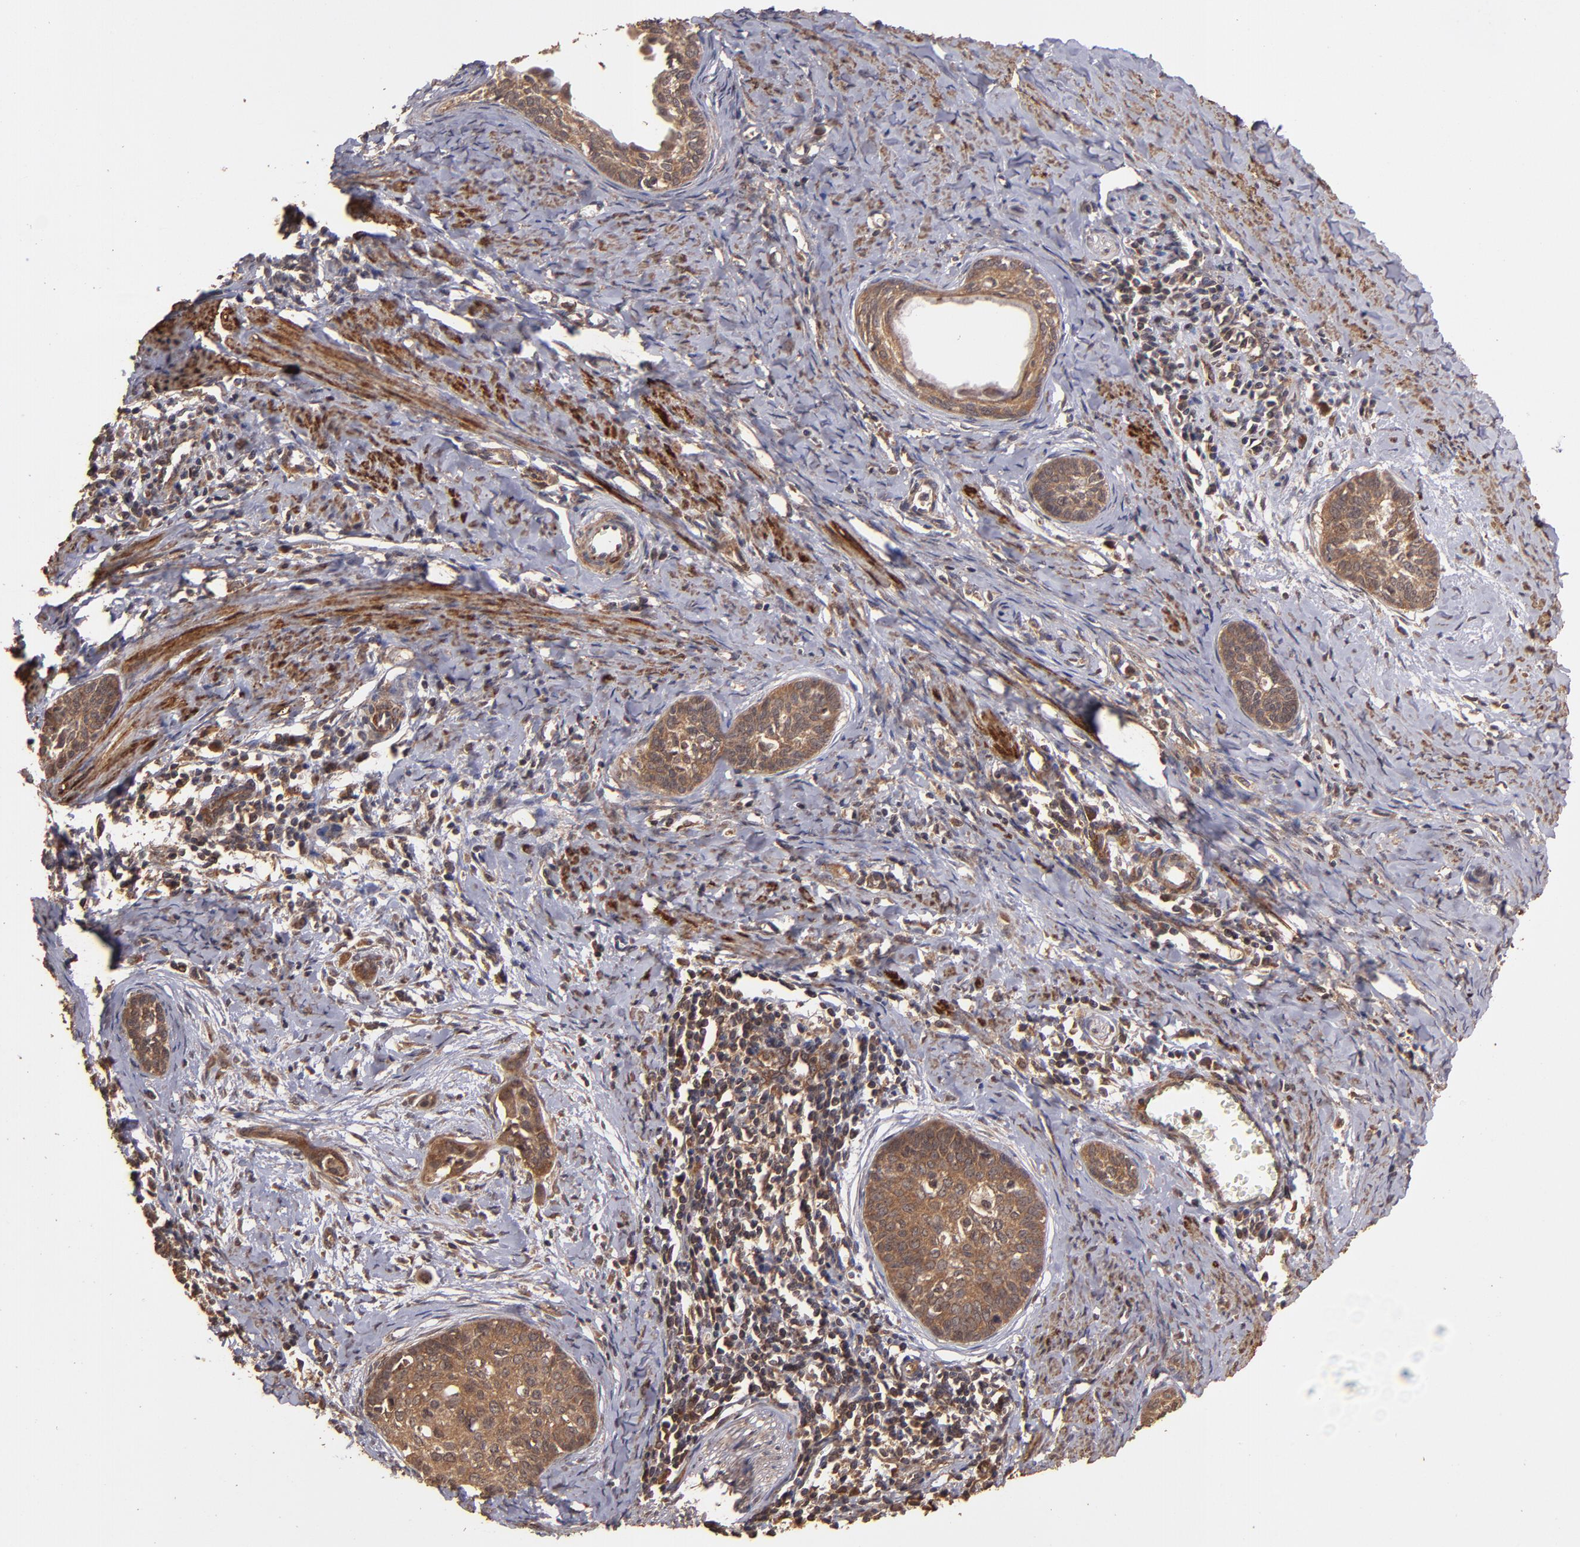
{"staining": {"intensity": "strong", "quantity": ">75%", "location": "cytoplasmic/membranous"}, "tissue": "cervical cancer", "cell_type": "Tumor cells", "image_type": "cancer", "snomed": [{"axis": "morphology", "description": "Squamous cell carcinoma, NOS"}, {"axis": "topography", "description": "Cervix"}], "caption": "The photomicrograph demonstrates staining of cervical cancer (squamous cell carcinoma), revealing strong cytoplasmic/membranous protein staining (brown color) within tumor cells.", "gene": "TXNDC16", "patient": {"sex": "female", "age": 33}}